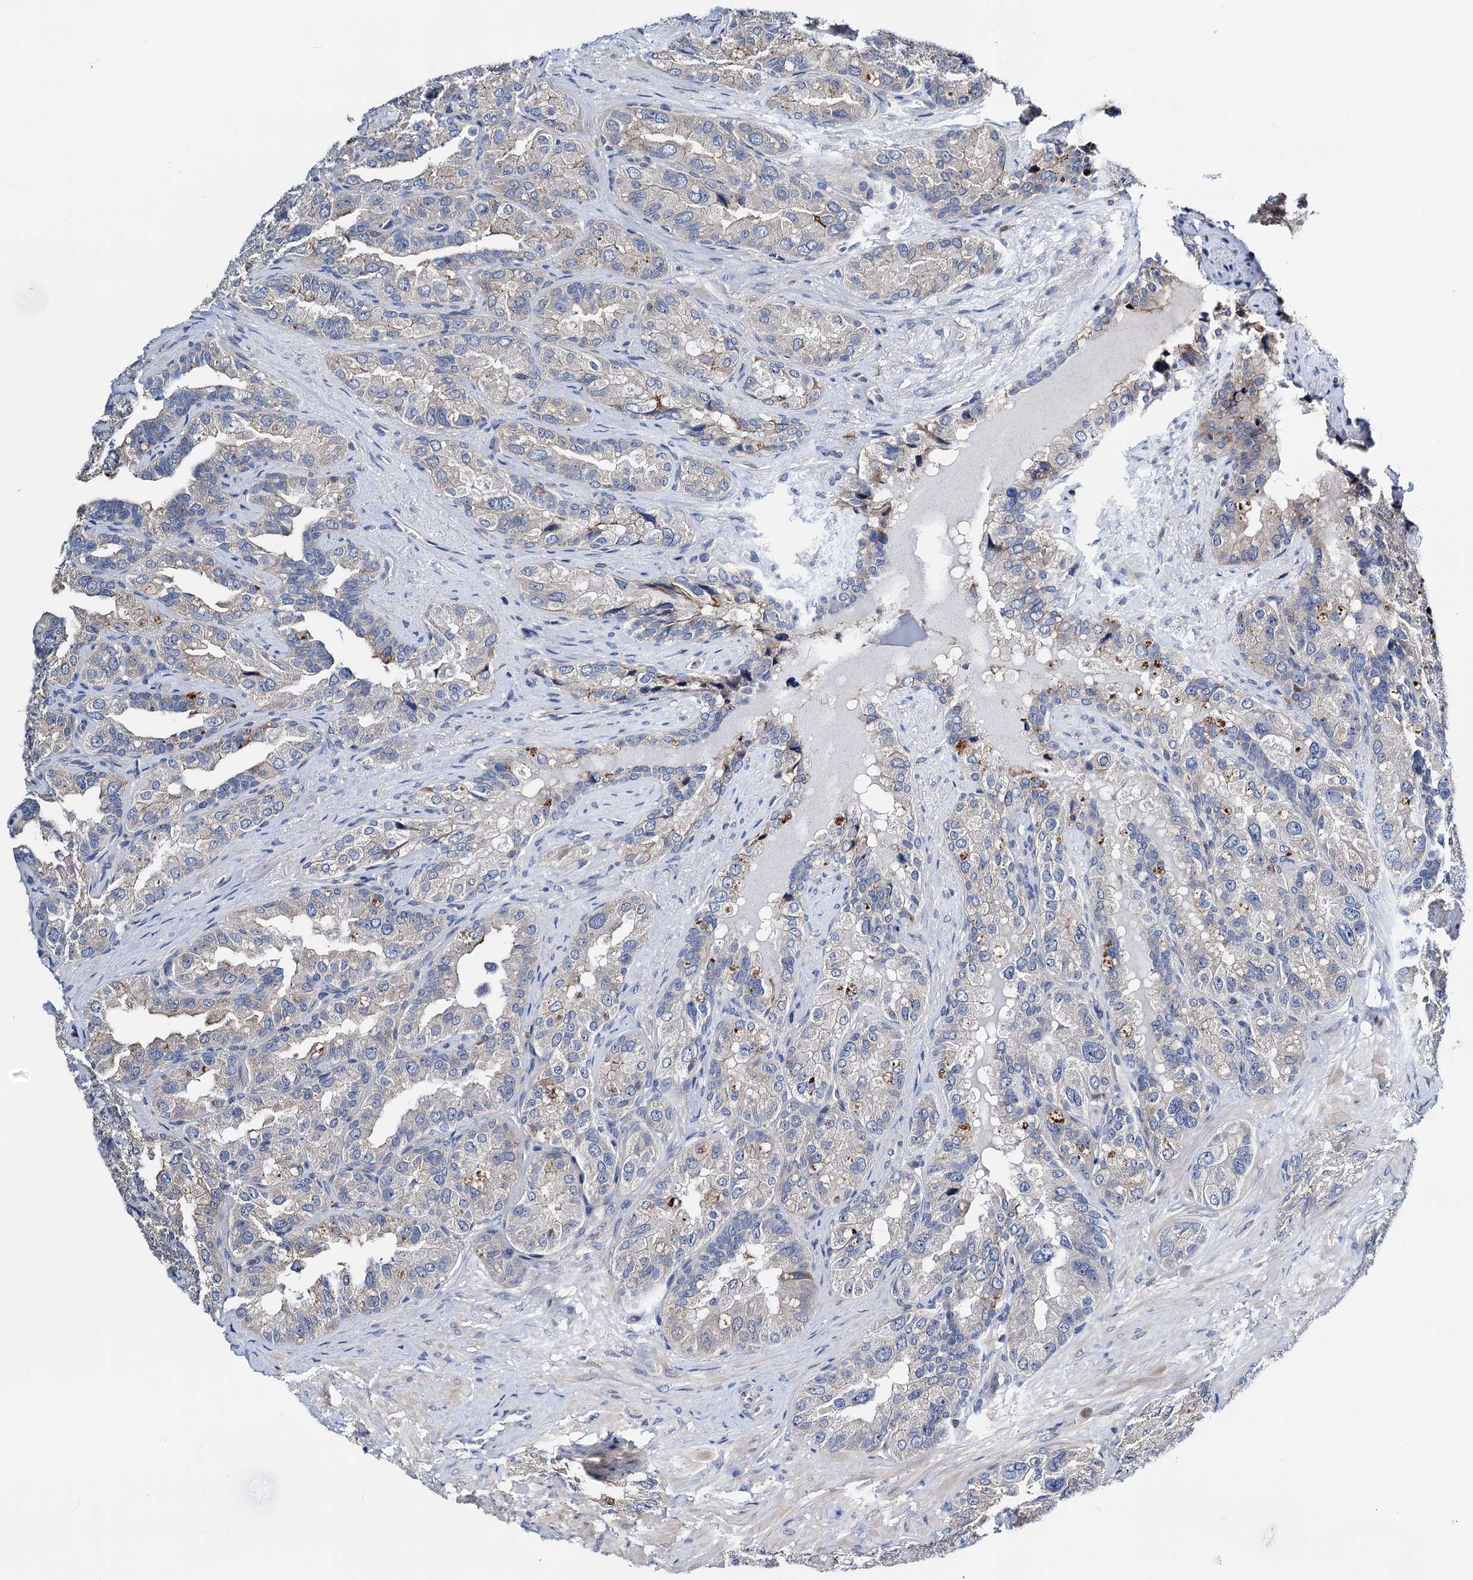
{"staining": {"intensity": "negative", "quantity": "none", "location": "none"}, "tissue": "seminal vesicle", "cell_type": "Glandular cells", "image_type": "normal", "snomed": [{"axis": "morphology", "description": "Normal tissue, NOS"}, {"axis": "topography", "description": "Seminal veicle"}, {"axis": "topography", "description": "Peripheral nerve tissue"}], "caption": "The immunohistochemistry image has no significant positivity in glandular cells of seminal vesicle. (DAB (3,3'-diaminobenzidine) IHC with hematoxylin counter stain).", "gene": "GCOM1", "patient": {"sex": "male", "age": 67}}